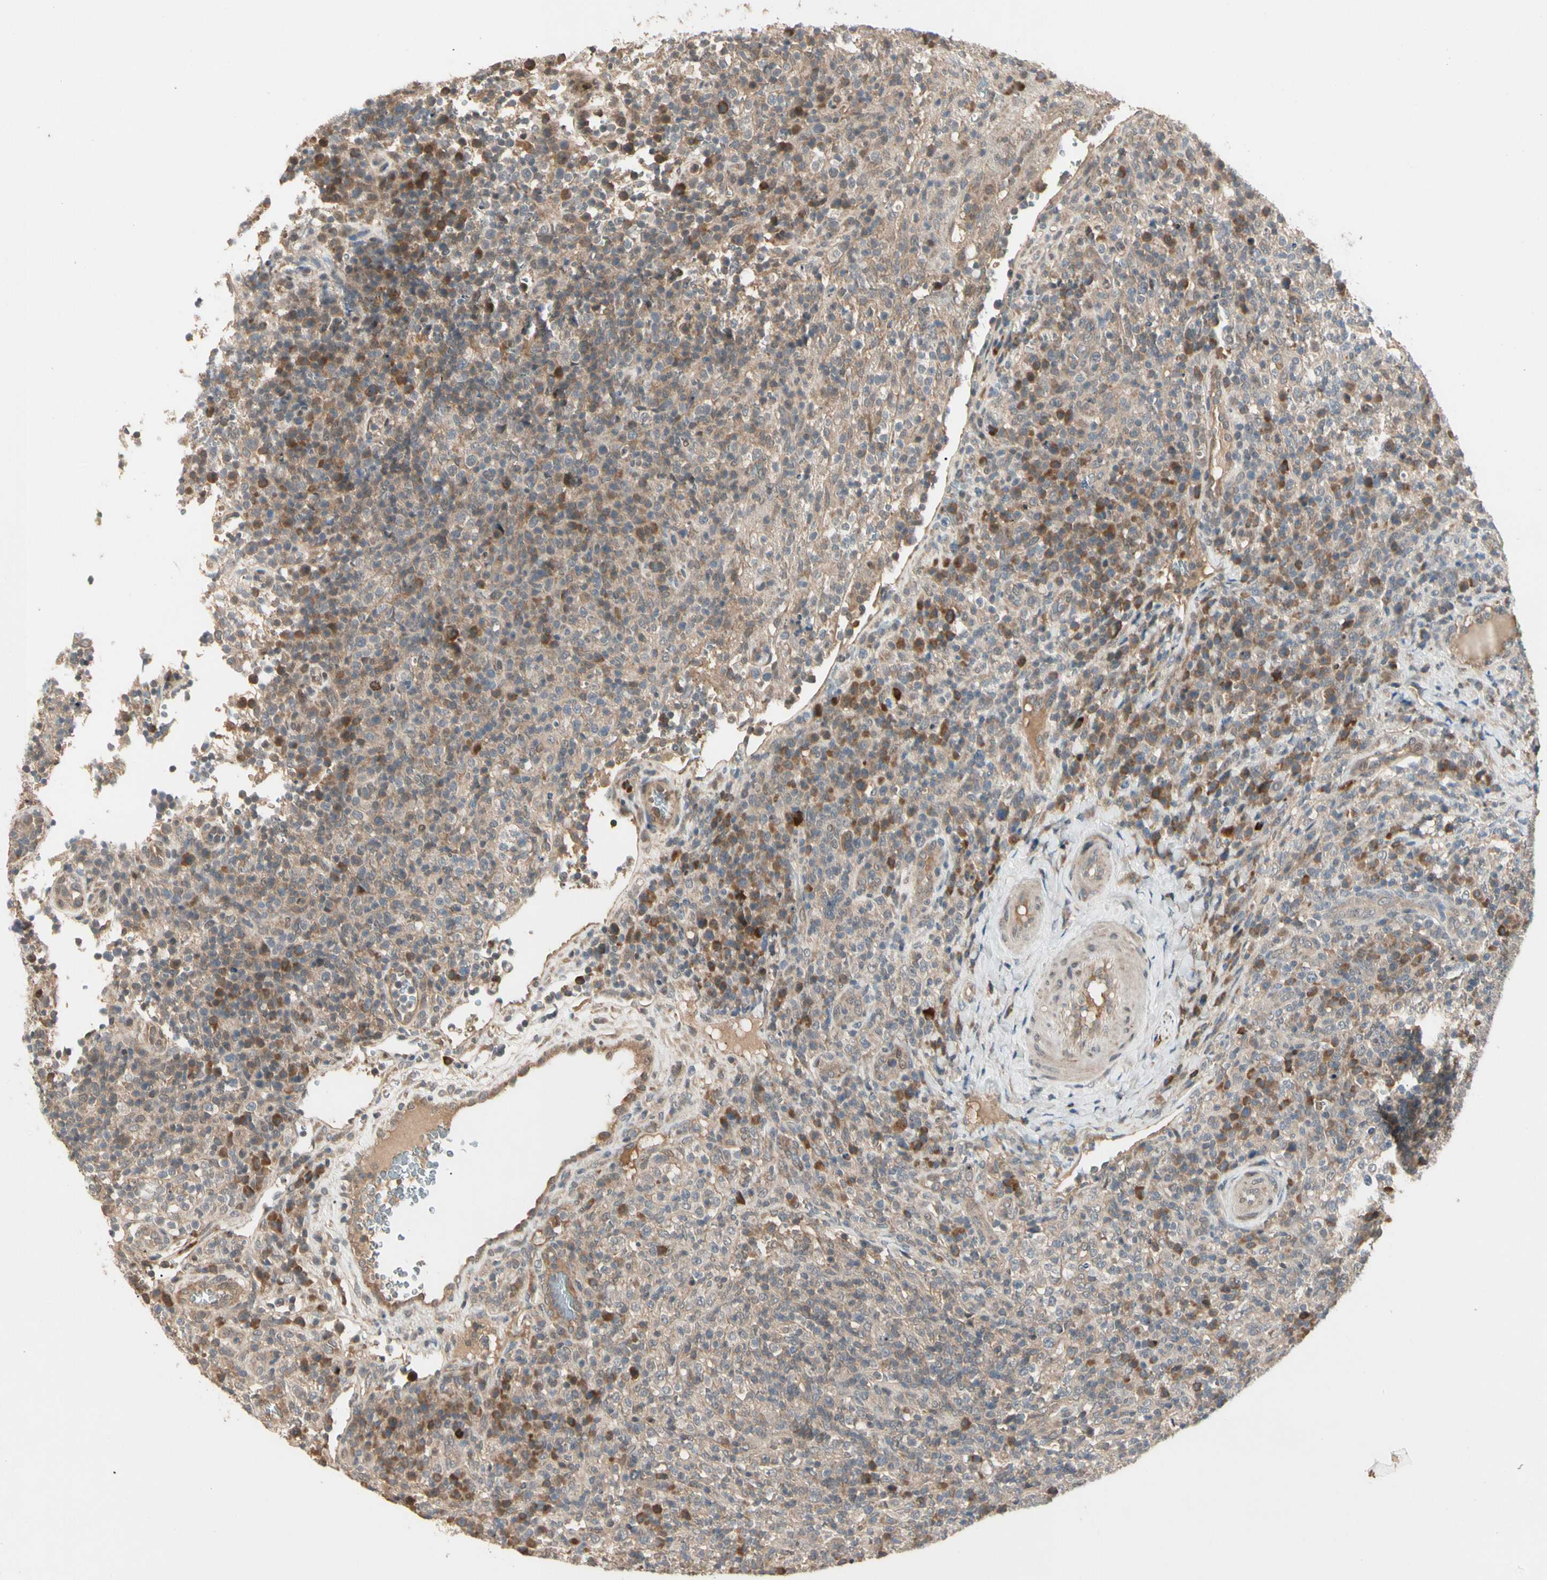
{"staining": {"intensity": "weak", "quantity": ">75%", "location": "cytoplasmic/membranous"}, "tissue": "lymphoma", "cell_type": "Tumor cells", "image_type": "cancer", "snomed": [{"axis": "morphology", "description": "Malignant lymphoma, non-Hodgkin's type, High grade"}, {"axis": "topography", "description": "Lymph node"}], "caption": "Immunohistochemical staining of human lymphoma reveals low levels of weak cytoplasmic/membranous positivity in about >75% of tumor cells.", "gene": "ATG4C", "patient": {"sex": "female", "age": 76}}